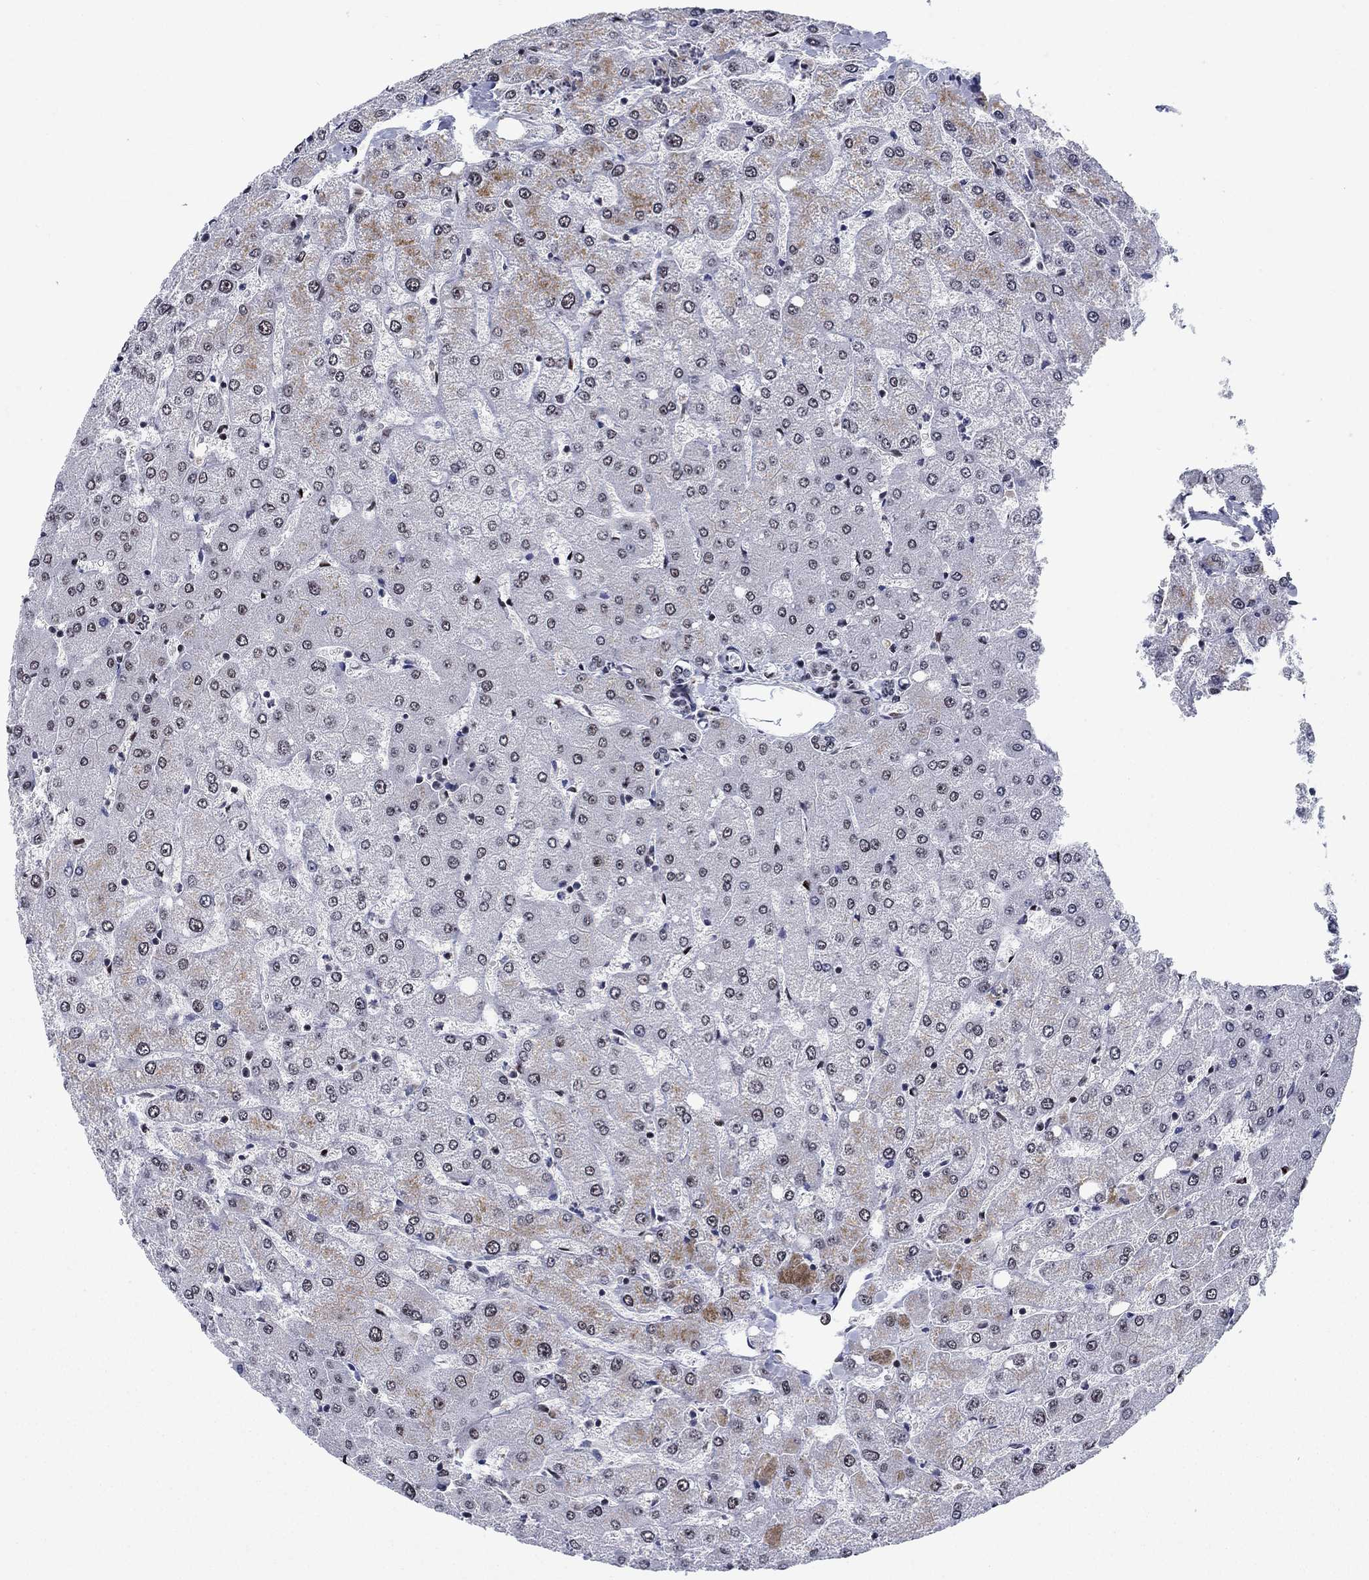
{"staining": {"intensity": "negative", "quantity": "none", "location": "none"}, "tissue": "liver", "cell_type": "Cholangiocytes", "image_type": "normal", "snomed": [{"axis": "morphology", "description": "Normal tissue, NOS"}, {"axis": "topography", "description": "Liver"}], "caption": "This is an IHC histopathology image of normal liver. There is no positivity in cholangiocytes.", "gene": "RPRD1B", "patient": {"sex": "female", "age": 54}}